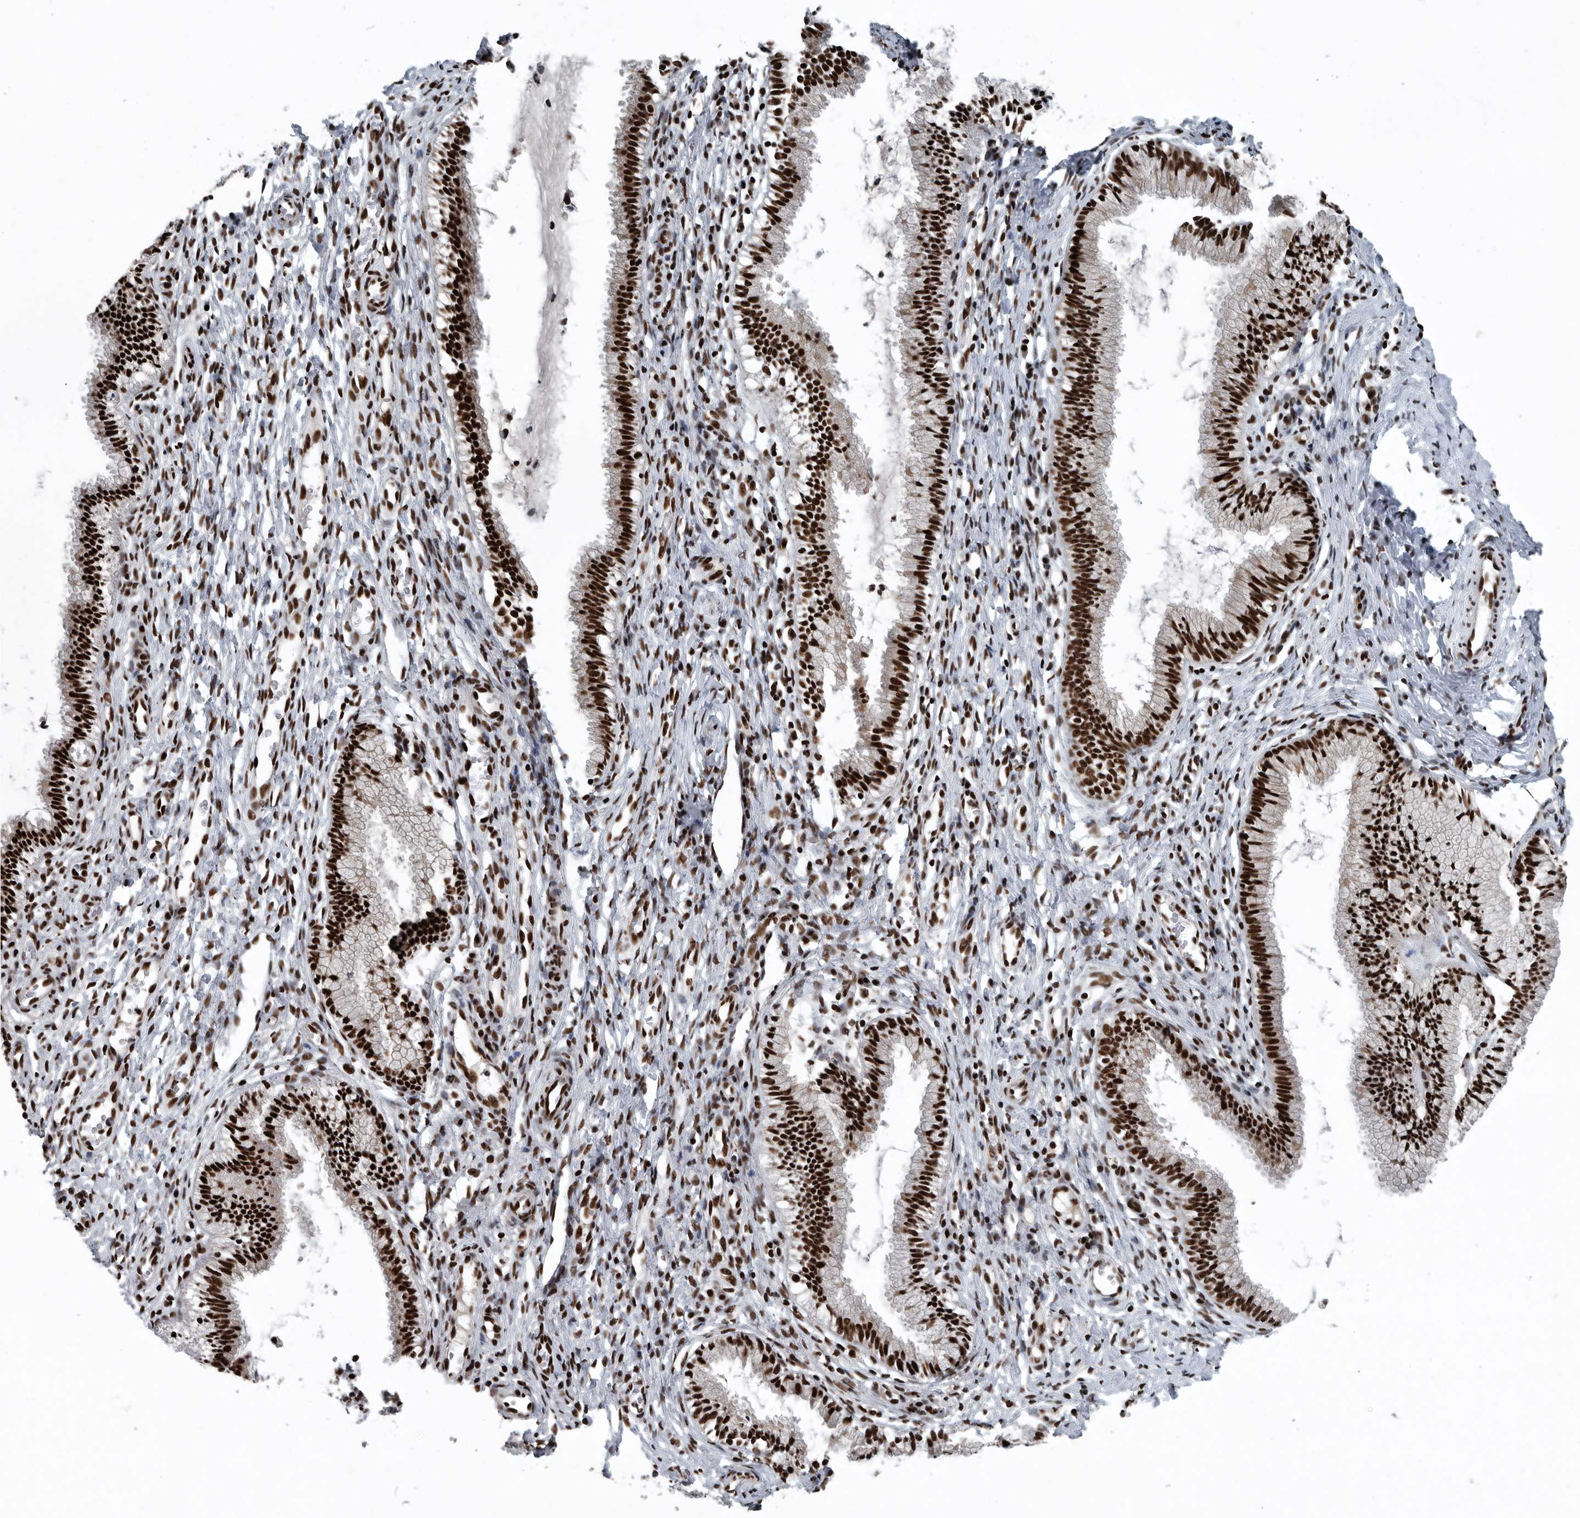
{"staining": {"intensity": "strong", "quantity": ">75%", "location": "nuclear"}, "tissue": "cervix", "cell_type": "Glandular cells", "image_type": "normal", "snomed": [{"axis": "morphology", "description": "Normal tissue, NOS"}, {"axis": "topography", "description": "Cervix"}], "caption": "Cervix stained for a protein demonstrates strong nuclear positivity in glandular cells. (DAB IHC, brown staining for protein, blue staining for nuclei).", "gene": "SENP7", "patient": {"sex": "female", "age": 27}}